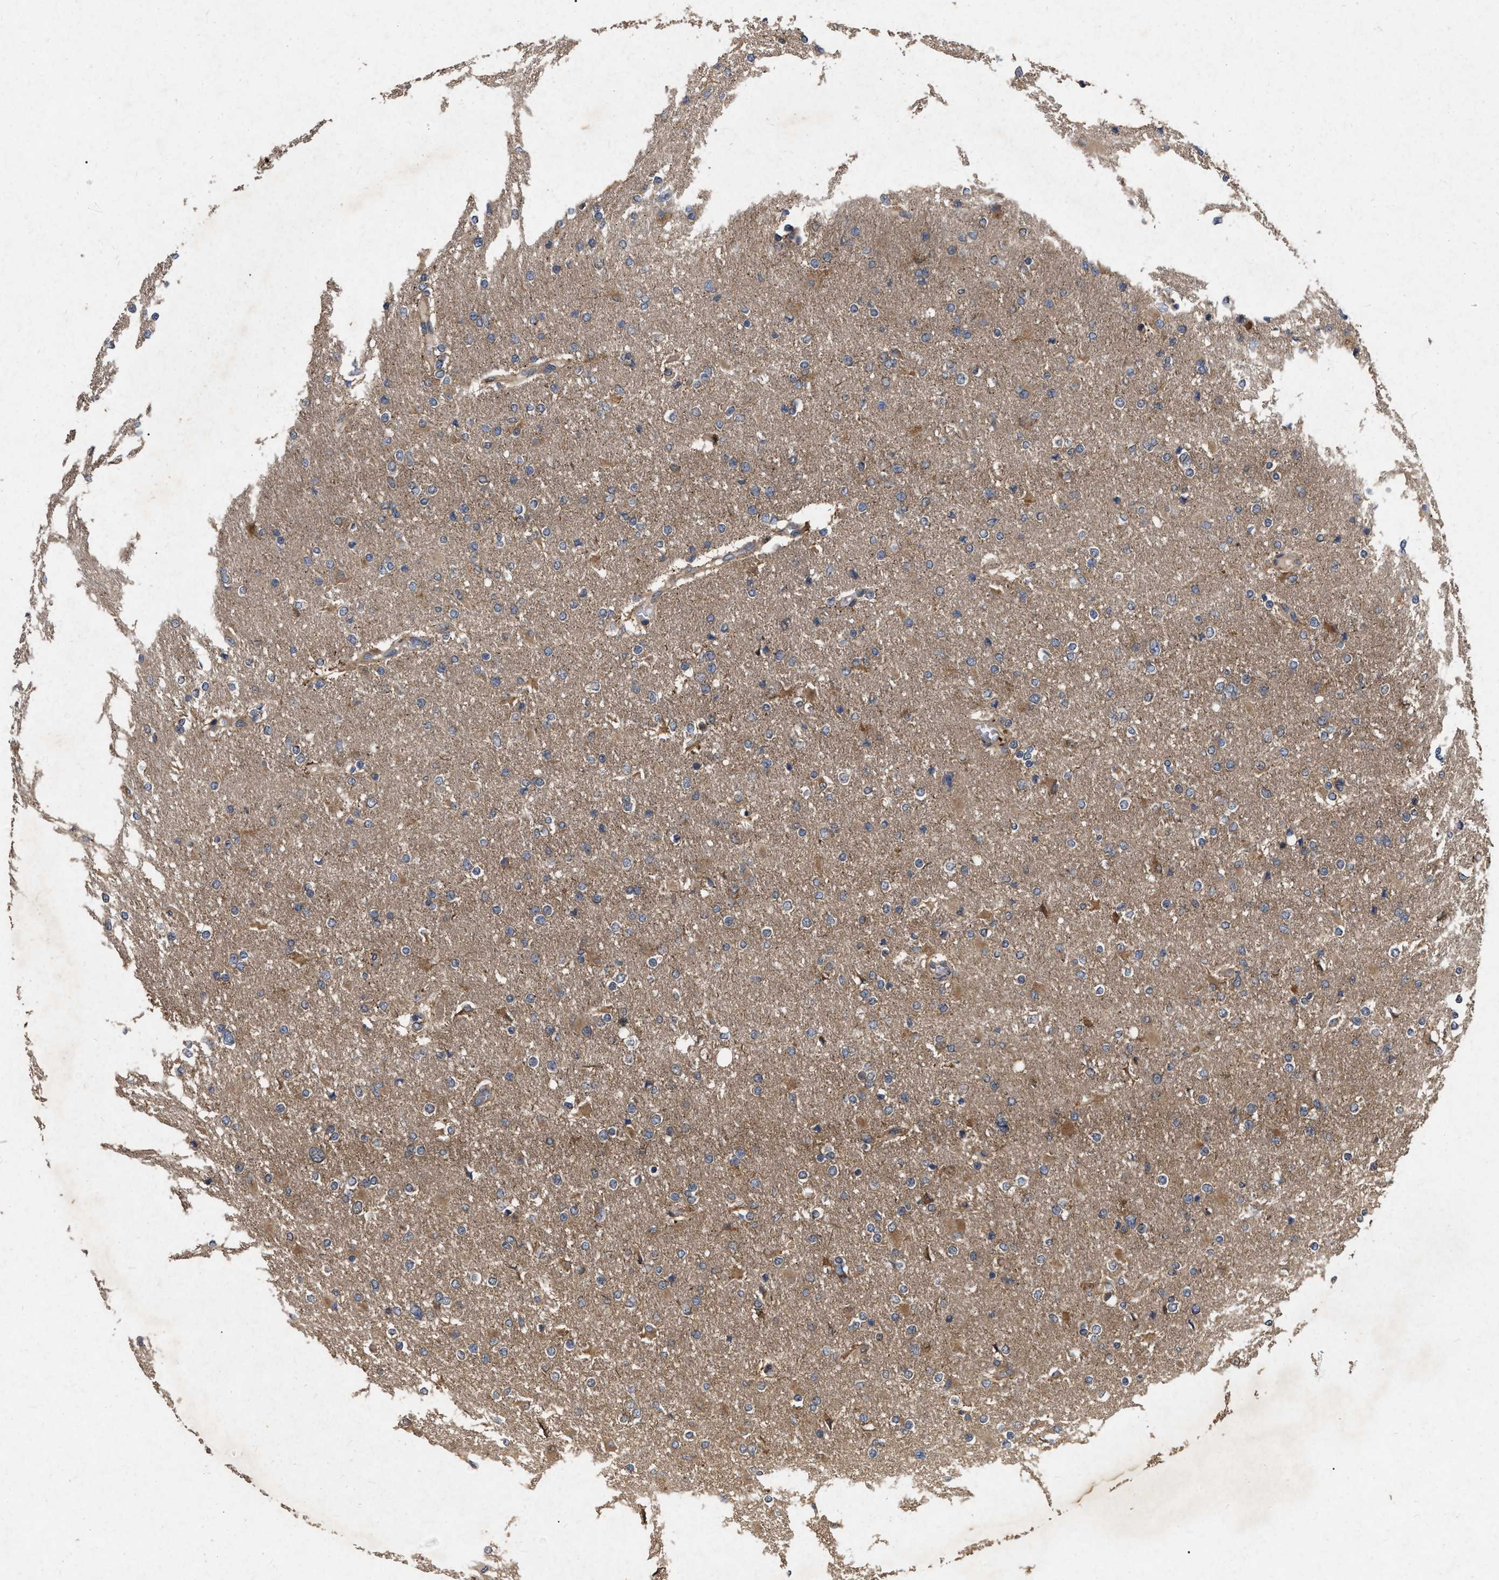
{"staining": {"intensity": "moderate", "quantity": "<25%", "location": "cytoplasmic/membranous"}, "tissue": "glioma", "cell_type": "Tumor cells", "image_type": "cancer", "snomed": [{"axis": "morphology", "description": "Glioma, malignant, High grade"}, {"axis": "topography", "description": "Cerebral cortex"}], "caption": "This micrograph demonstrates IHC staining of human malignant glioma (high-grade), with low moderate cytoplasmic/membranous expression in approximately <25% of tumor cells.", "gene": "CDKN2C", "patient": {"sex": "female", "age": 36}}